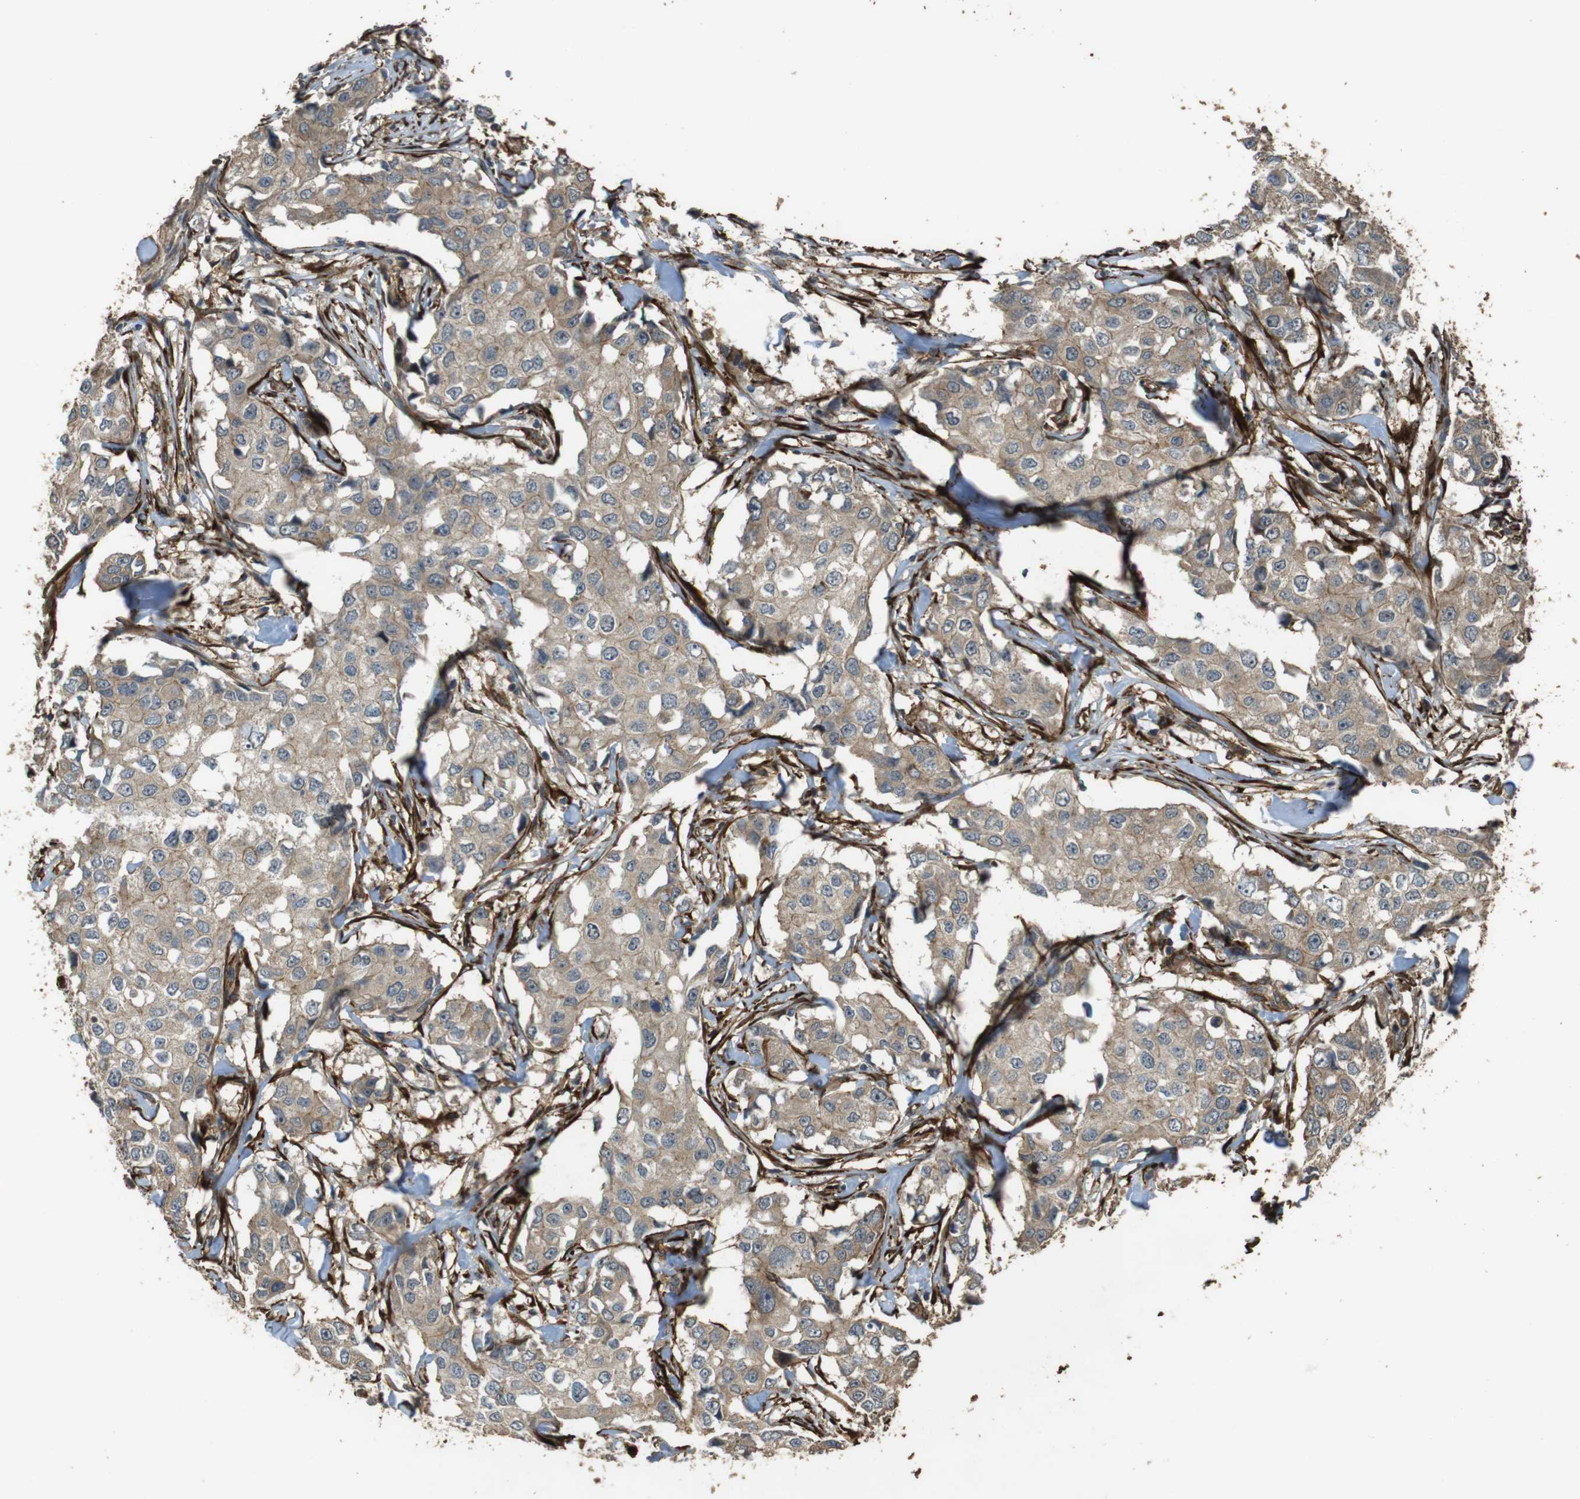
{"staining": {"intensity": "weak", "quantity": ">75%", "location": "cytoplasmic/membranous"}, "tissue": "breast cancer", "cell_type": "Tumor cells", "image_type": "cancer", "snomed": [{"axis": "morphology", "description": "Duct carcinoma"}, {"axis": "topography", "description": "Breast"}], "caption": "Protein analysis of breast cancer tissue shows weak cytoplasmic/membranous expression in approximately >75% of tumor cells. (Brightfield microscopy of DAB IHC at high magnification).", "gene": "MSRB3", "patient": {"sex": "female", "age": 27}}